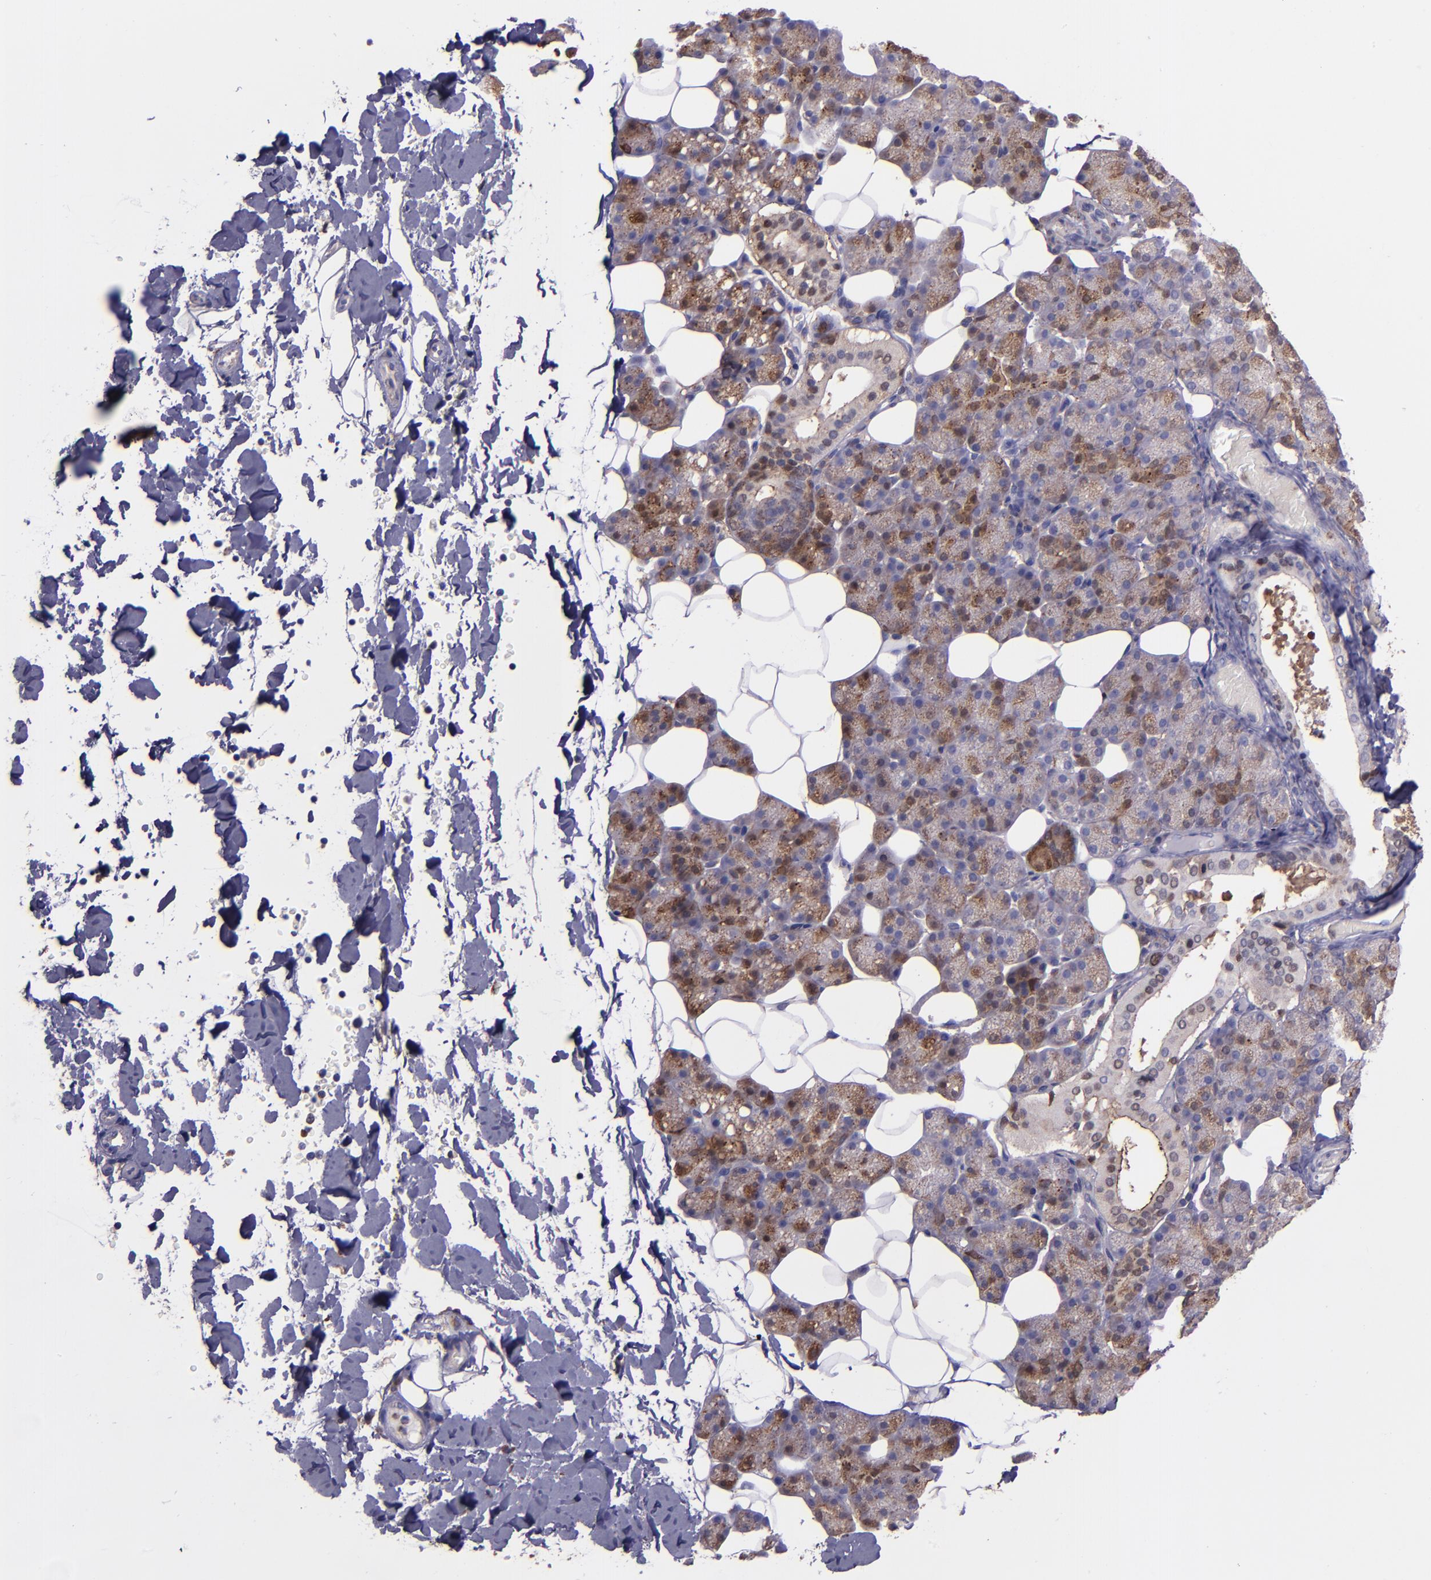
{"staining": {"intensity": "moderate", "quantity": "<25%", "location": "cytoplasmic/membranous,nuclear"}, "tissue": "salivary gland", "cell_type": "Glandular cells", "image_type": "normal", "snomed": [{"axis": "morphology", "description": "Normal tissue, NOS"}, {"axis": "topography", "description": "Lymph node"}, {"axis": "topography", "description": "Salivary gland"}], "caption": "A high-resolution micrograph shows immunohistochemistry staining of benign salivary gland, which displays moderate cytoplasmic/membranous,nuclear positivity in approximately <25% of glandular cells.", "gene": "WASH6P", "patient": {"sex": "male", "age": 8}}